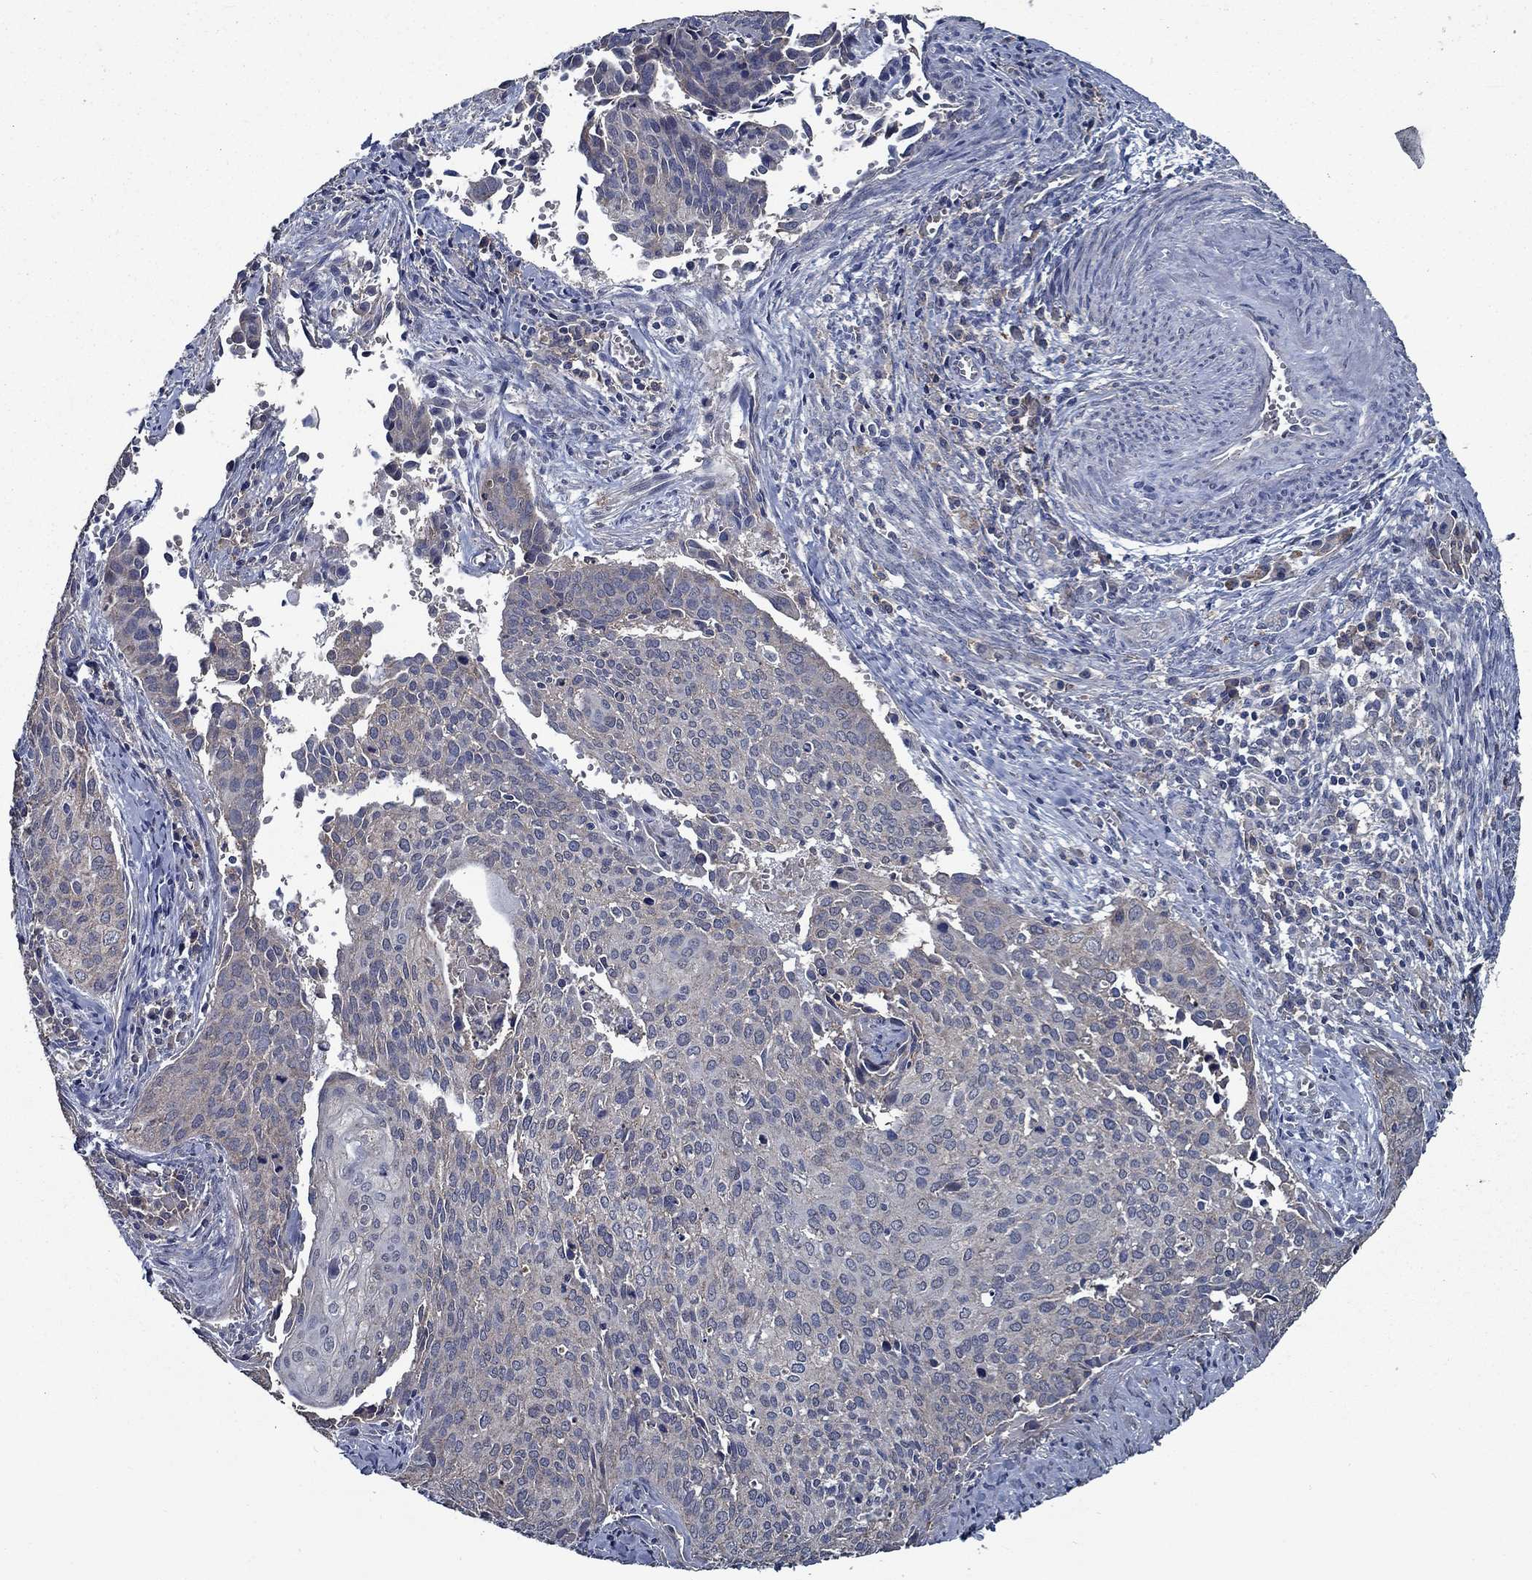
{"staining": {"intensity": "weak", "quantity": "<25%", "location": "cytoplasmic/membranous"}, "tissue": "cervical cancer", "cell_type": "Tumor cells", "image_type": "cancer", "snomed": [{"axis": "morphology", "description": "Squamous cell carcinoma, NOS"}, {"axis": "topography", "description": "Cervix"}], "caption": "Squamous cell carcinoma (cervical) was stained to show a protein in brown. There is no significant staining in tumor cells.", "gene": "SLC44A1", "patient": {"sex": "female", "age": 29}}